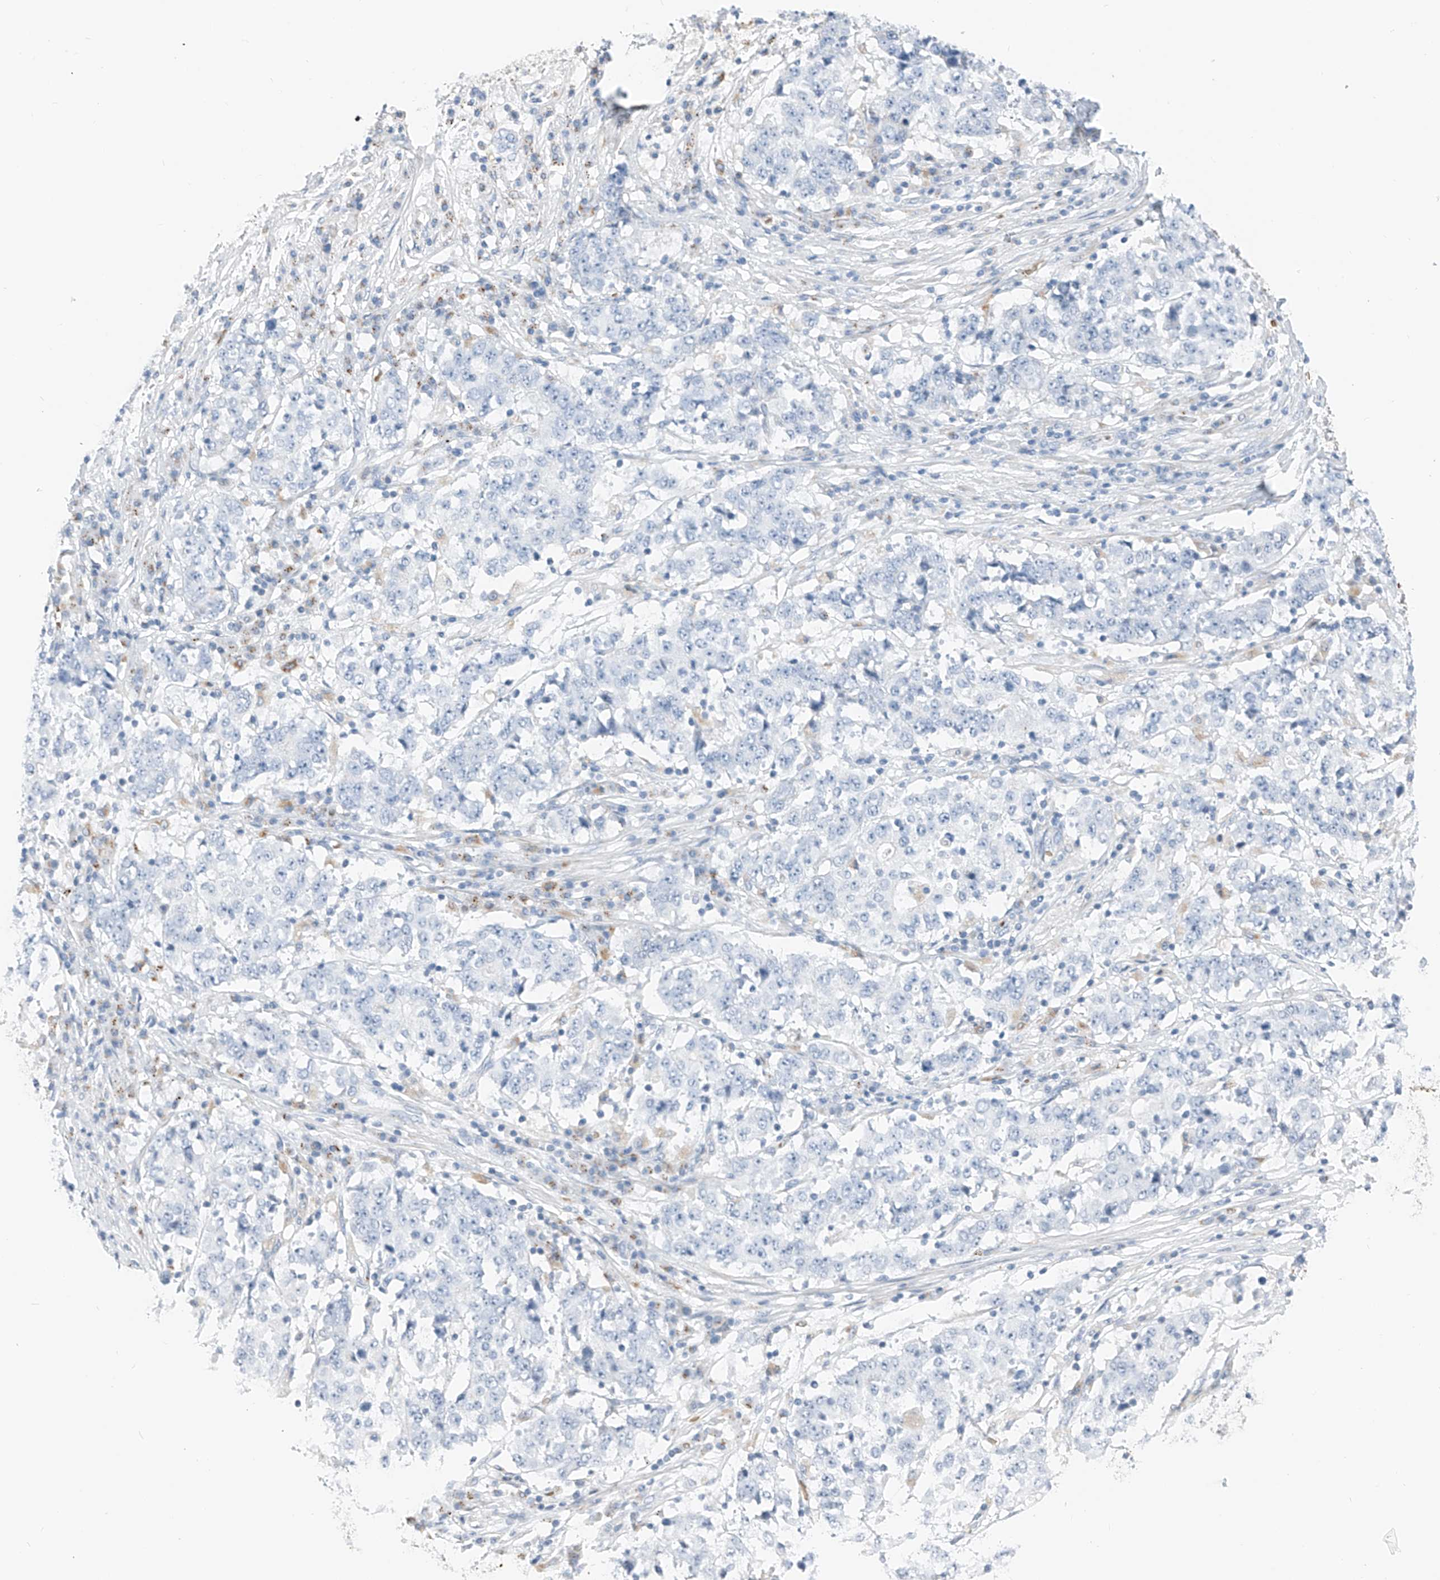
{"staining": {"intensity": "negative", "quantity": "none", "location": "none"}, "tissue": "stomach cancer", "cell_type": "Tumor cells", "image_type": "cancer", "snomed": [{"axis": "morphology", "description": "Adenocarcinoma, NOS"}, {"axis": "topography", "description": "Stomach"}], "caption": "Immunohistochemistry (IHC) photomicrograph of neoplastic tissue: stomach cancer stained with DAB reveals no significant protein expression in tumor cells. (DAB immunohistochemistry with hematoxylin counter stain).", "gene": "PRSS23", "patient": {"sex": "male", "age": 59}}